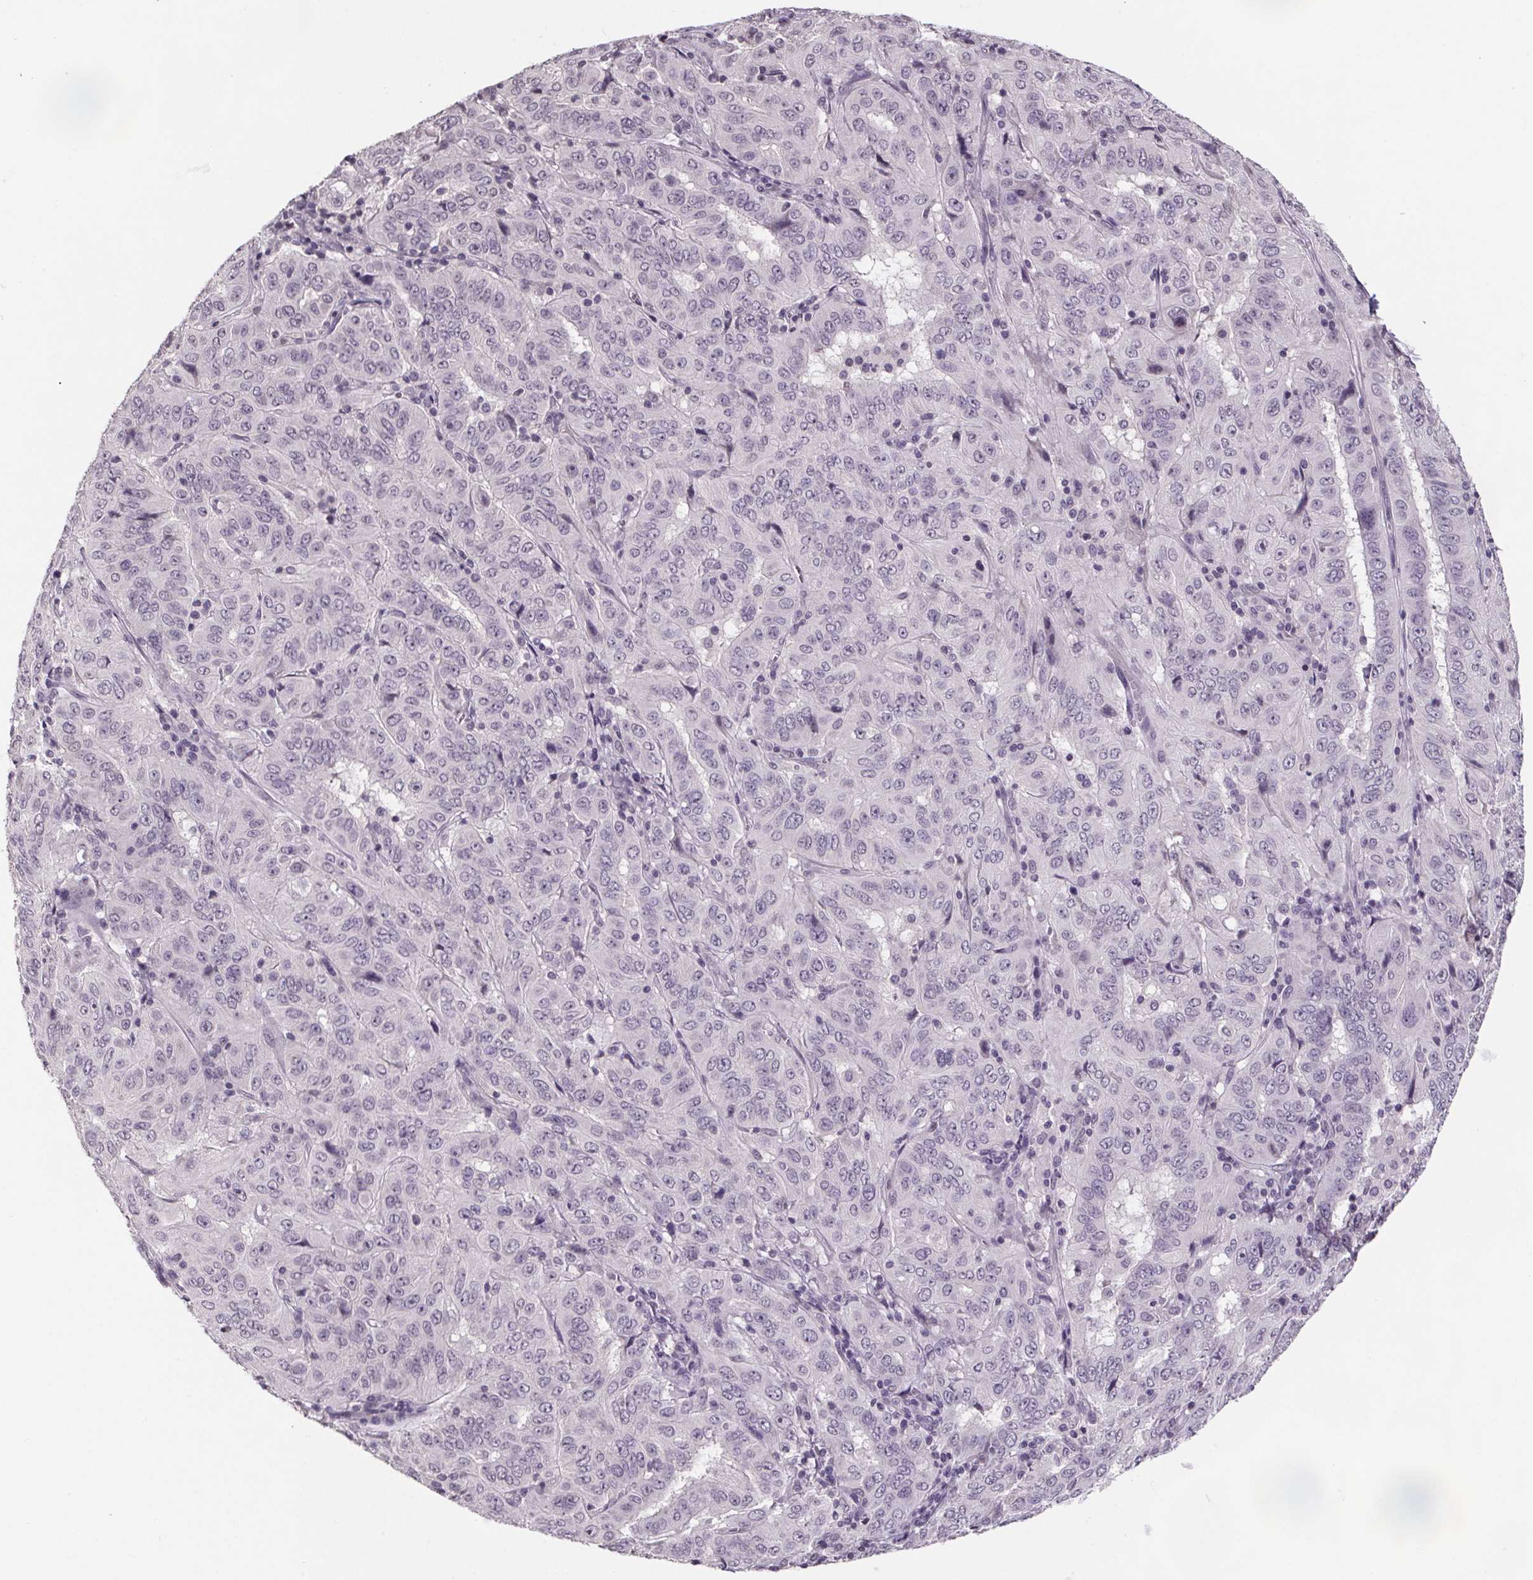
{"staining": {"intensity": "negative", "quantity": "none", "location": "none"}, "tissue": "pancreatic cancer", "cell_type": "Tumor cells", "image_type": "cancer", "snomed": [{"axis": "morphology", "description": "Adenocarcinoma, NOS"}, {"axis": "topography", "description": "Pancreas"}], "caption": "DAB (3,3'-diaminobenzidine) immunohistochemical staining of human pancreatic adenocarcinoma exhibits no significant positivity in tumor cells.", "gene": "NKX6-1", "patient": {"sex": "male", "age": 63}}